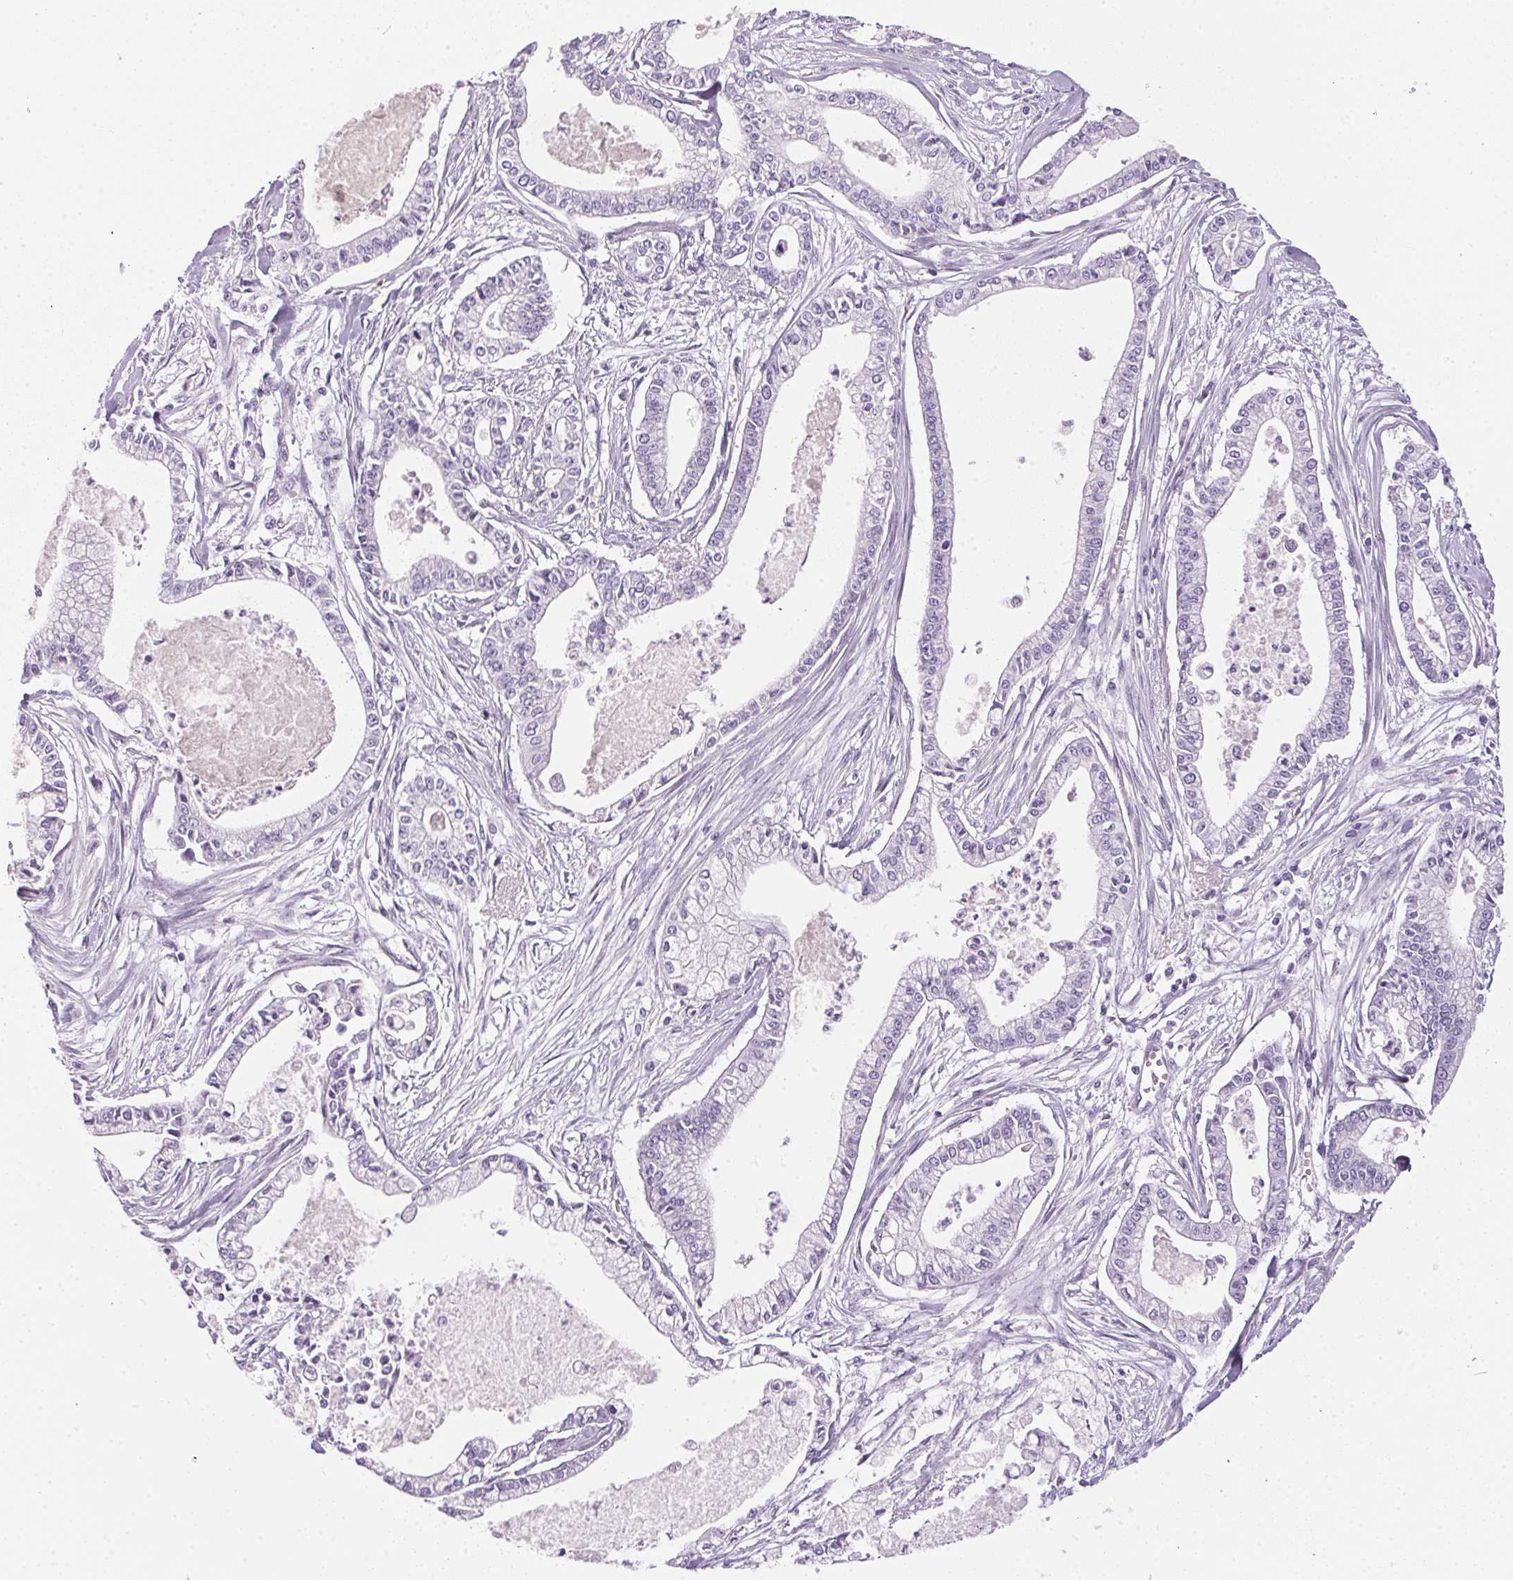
{"staining": {"intensity": "negative", "quantity": "none", "location": "none"}, "tissue": "pancreatic cancer", "cell_type": "Tumor cells", "image_type": "cancer", "snomed": [{"axis": "morphology", "description": "Adenocarcinoma, NOS"}, {"axis": "topography", "description": "Pancreas"}], "caption": "A micrograph of pancreatic adenocarcinoma stained for a protein shows no brown staining in tumor cells. Nuclei are stained in blue.", "gene": "GBP6", "patient": {"sex": "female", "age": 65}}